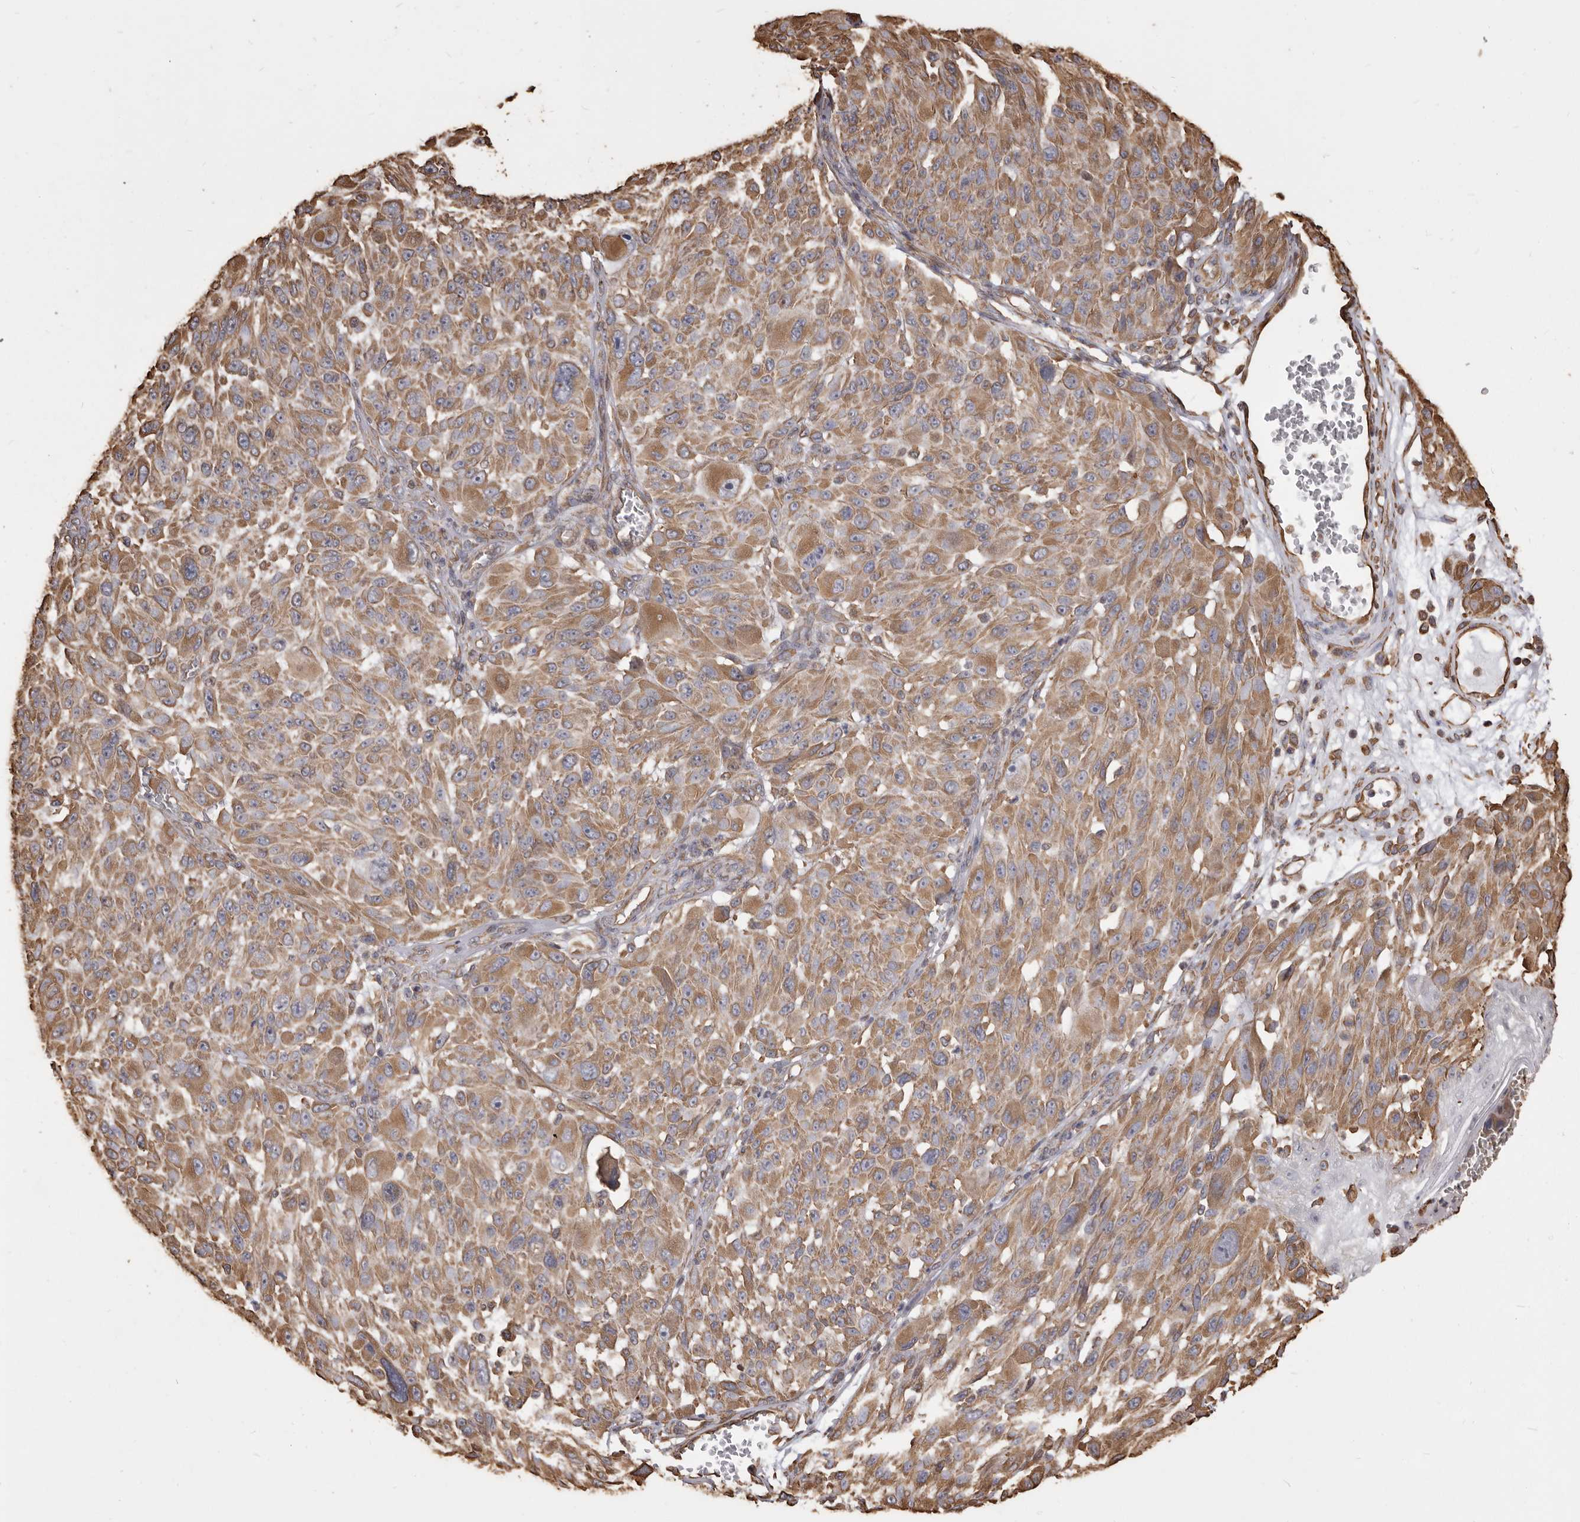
{"staining": {"intensity": "moderate", "quantity": ">75%", "location": "cytoplasmic/membranous"}, "tissue": "melanoma", "cell_type": "Tumor cells", "image_type": "cancer", "snomed": [{"axis": "morphology", "description": "Malignant melanoma, NOS"}, {"axis": "topography", "description": "Skin"}], "caption": "Immunohistochemical staining of malignant melanoma exhibits medium levels of moderate cytoplasmic/membranous protein expression in approximately >75% of tumor cells.", "gene": "MTURN", "patient": {"sex": "male", "age": 83}}